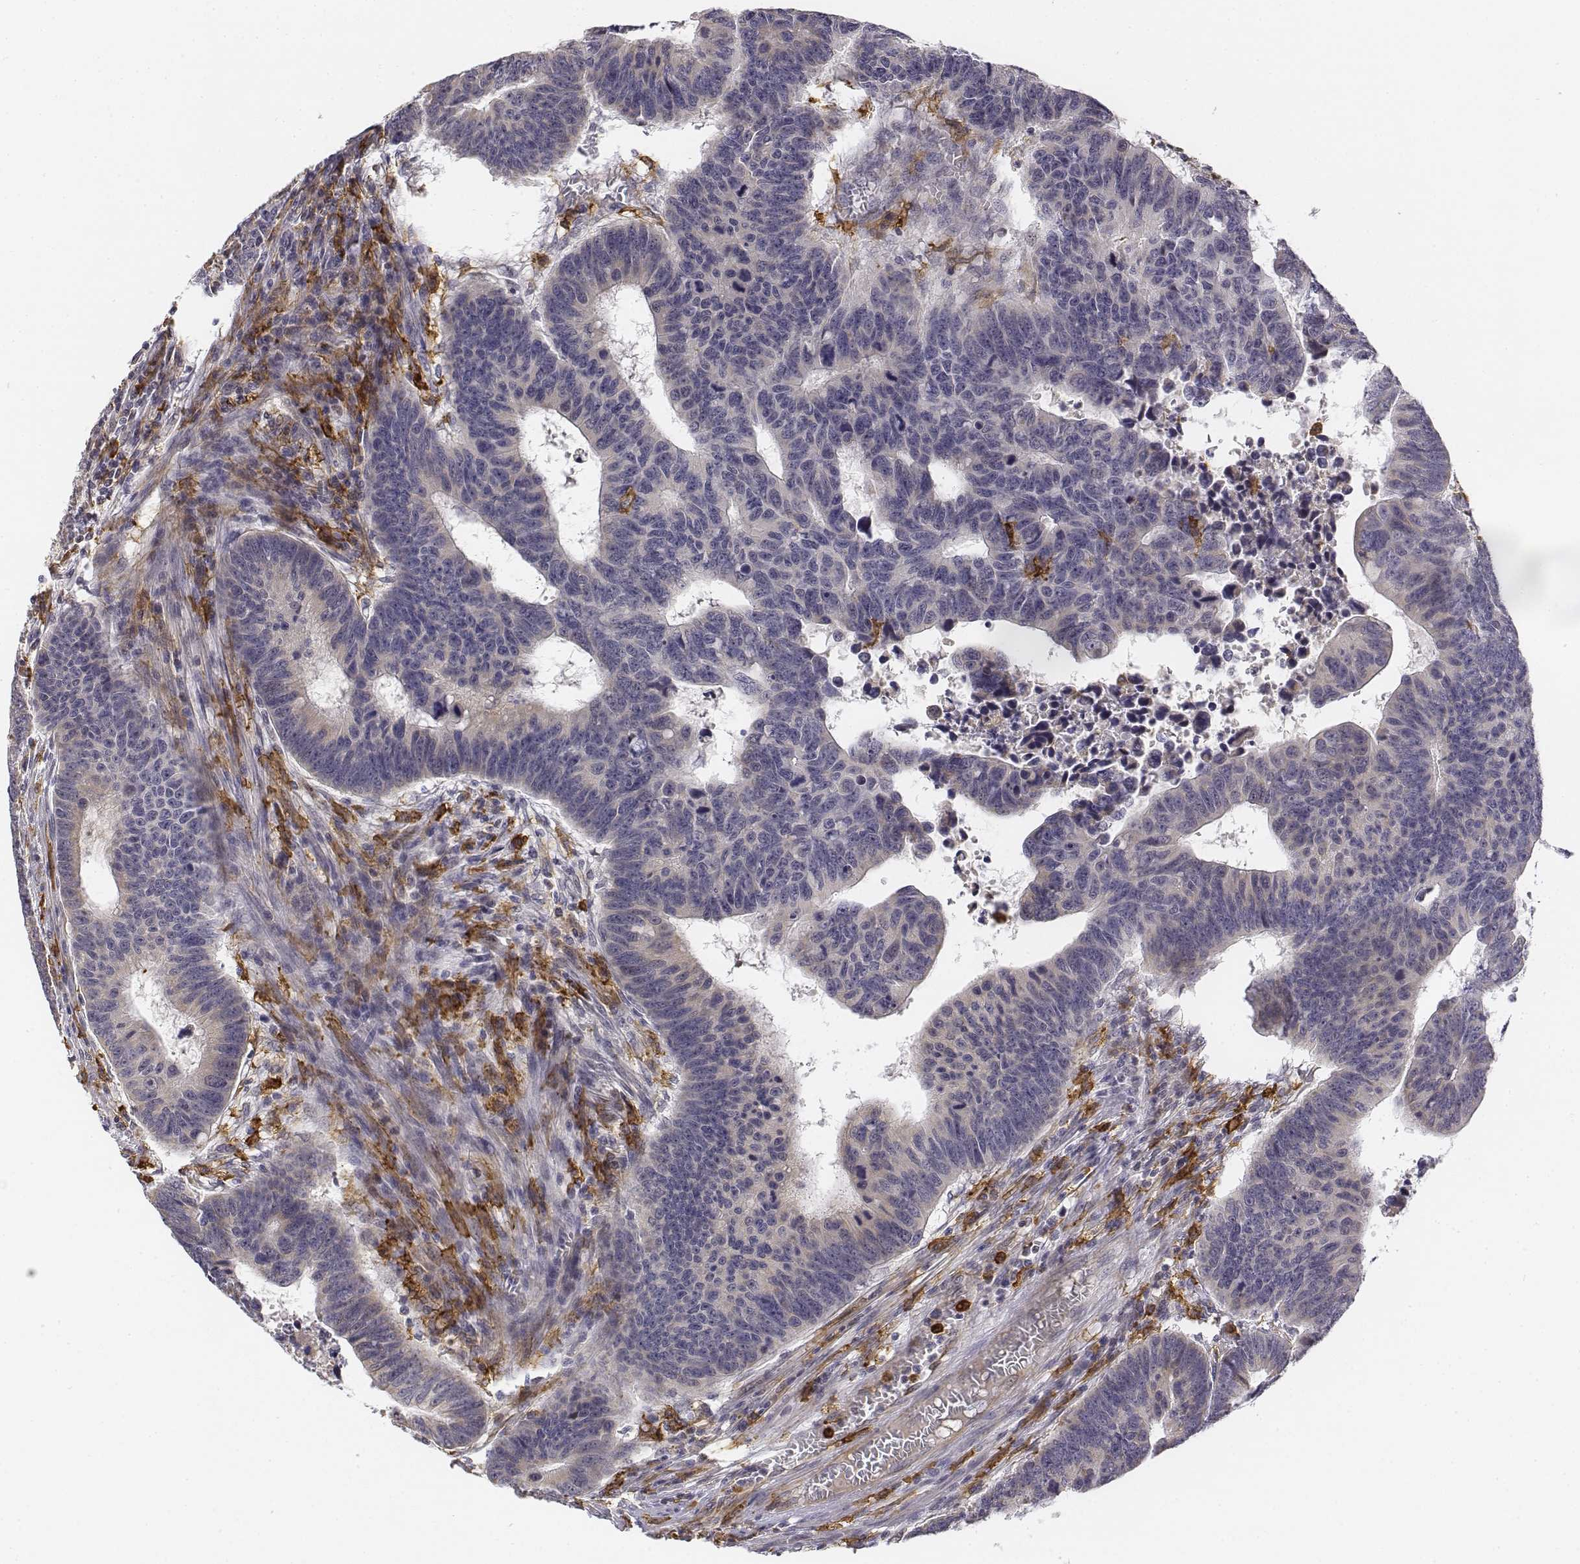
{"staining": {"intensity": "negative", "quantity": "none", "location": "none"}, "tissue": "colorectal cancer", "cell_type": "Tumor cells", "image_type": "cancer", "snomed": [{"axis": "morphology", "description": "Adenocarcinoma, NOS"}, {"axis": "topography", "description": "Rectum"}], "caption": "Photomicrograph shows no significant protein positivity in tumor cells of colorectal cancer.", "gene": "CD14", "patient": {"sex": "female", "age": 85}}